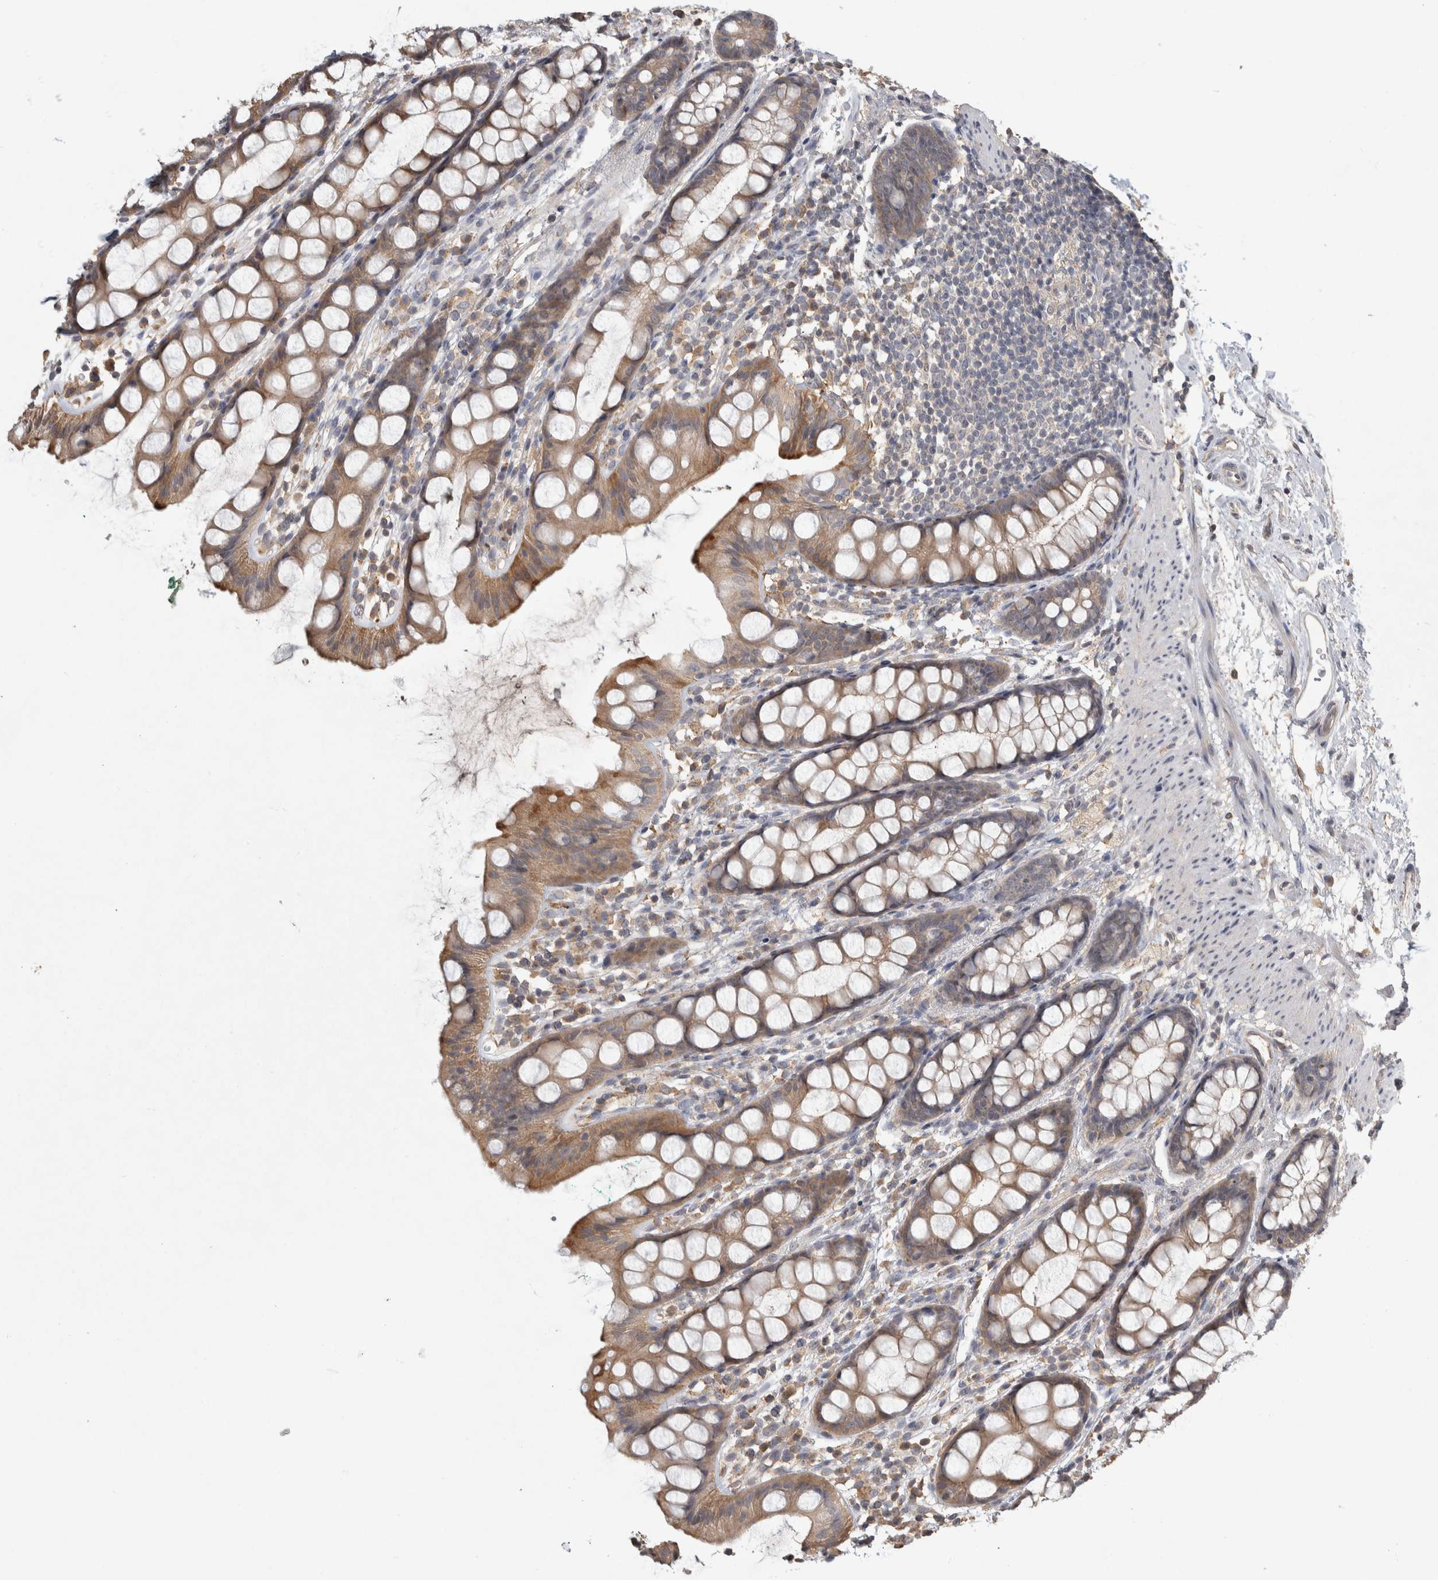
{"staining": {"intensity": "moderate", "quantity": ">75%", "location": "cytoplasmic/membranous"}, "tissue": "rectum", "cell_type": "Glandular cells", "image_type": "normal", "snomed": [{"axis": "morphology", "description": "Normal tissue, NOS"}, {"axis": "topography", "description": "Rectum"}], "caption": "The image displays immunohistochemical staining of unremarkable rectum. There is moderate cytoplasmic/membranous staining is identified in about >75% of glandular cells.", "gene": "EIF3H", "patient": {"sex": "female", "age": 65}}